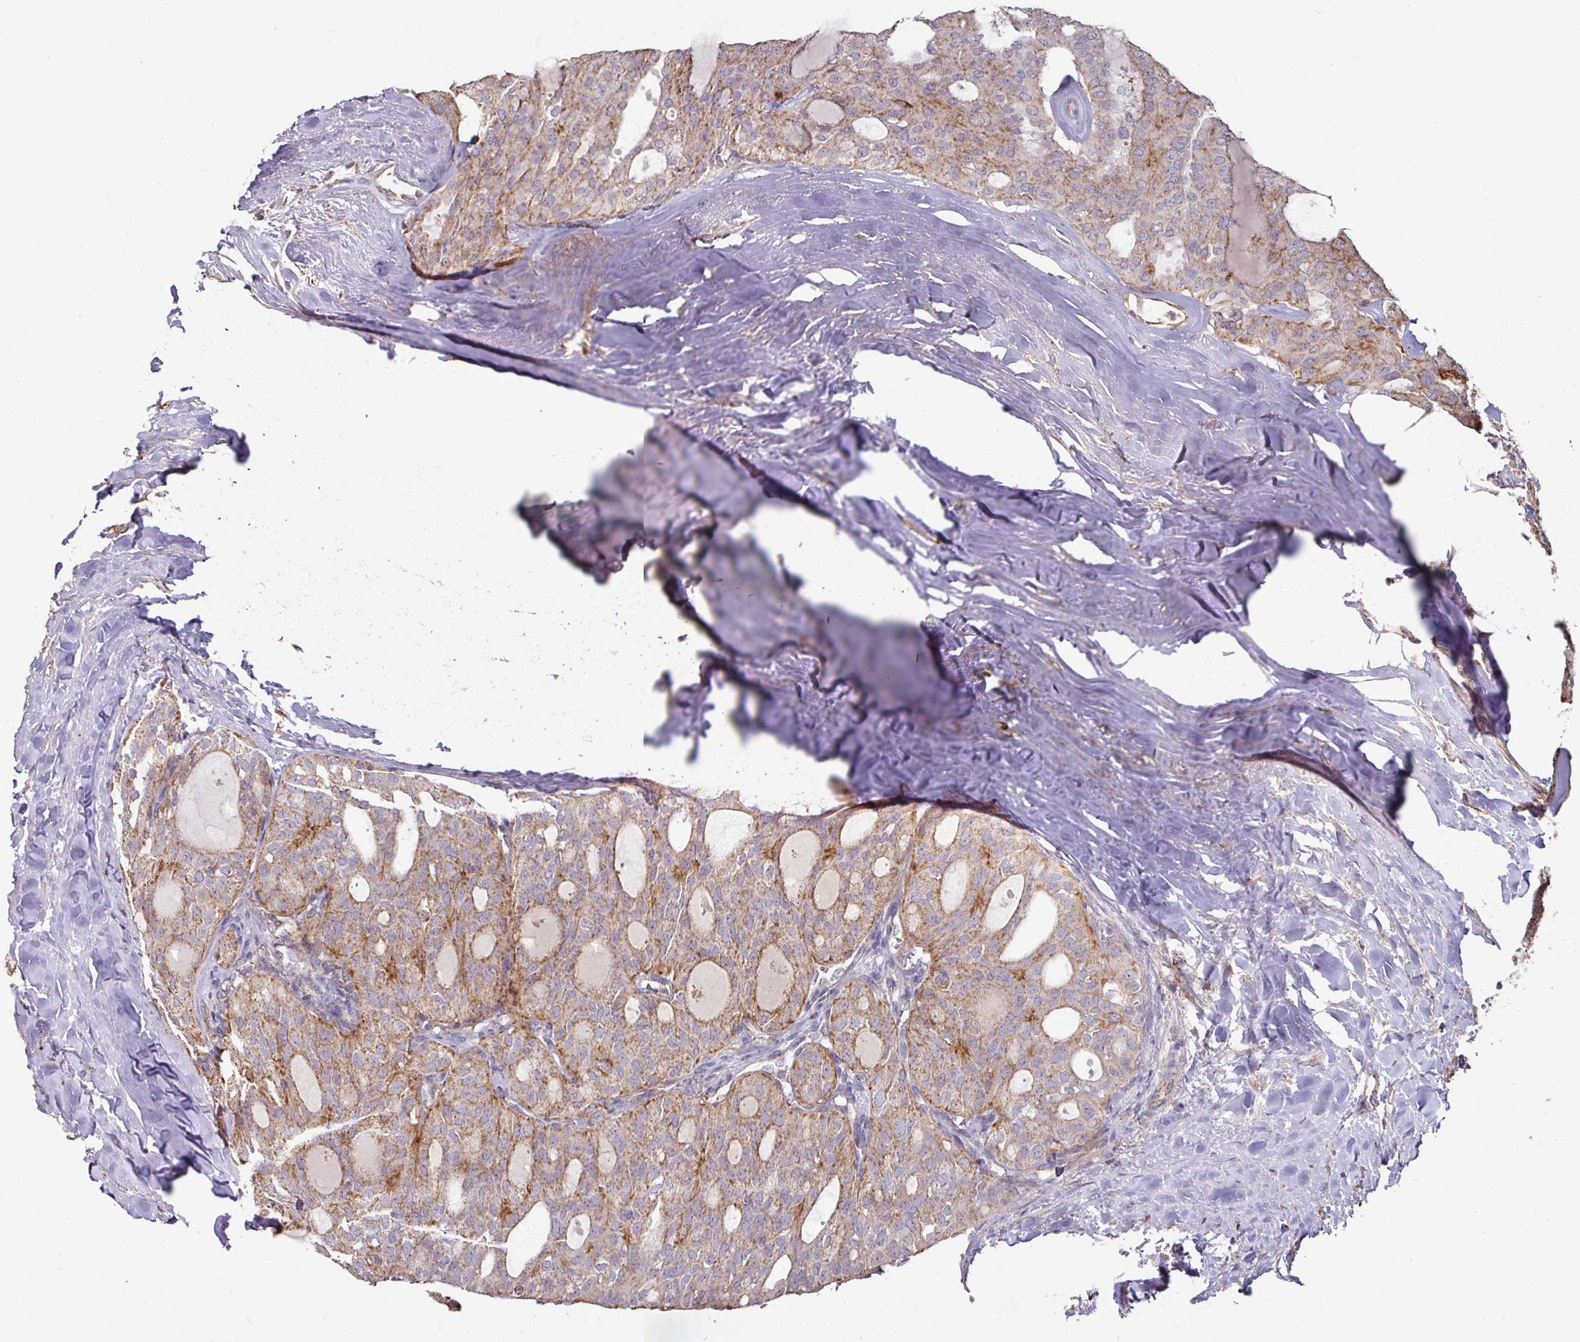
{"staining": {"intensity": "moderate", "quantity": ">75%", "location": "cytoplasmic/membranous"}, "tissue": "thyroid cancer", "cell_type": "Tumor cells", "image_type": "cancer", "snomed": [{"axis": "morphology", "description": "Follicular adenoma carcinoma, NOS"}, {"axis": "topography", "description": "Thyroid gland"}], "caption": "This is a micrograph of immunohistochemistry (IHC) staining of thyroid cancer (follicular adenoma carcinoma), which shows moderate positivity in the cytoplasmic/membranous of tumor cells.", "gene": "OR2D3", "patient": {"sex": "male", "age": 75}}